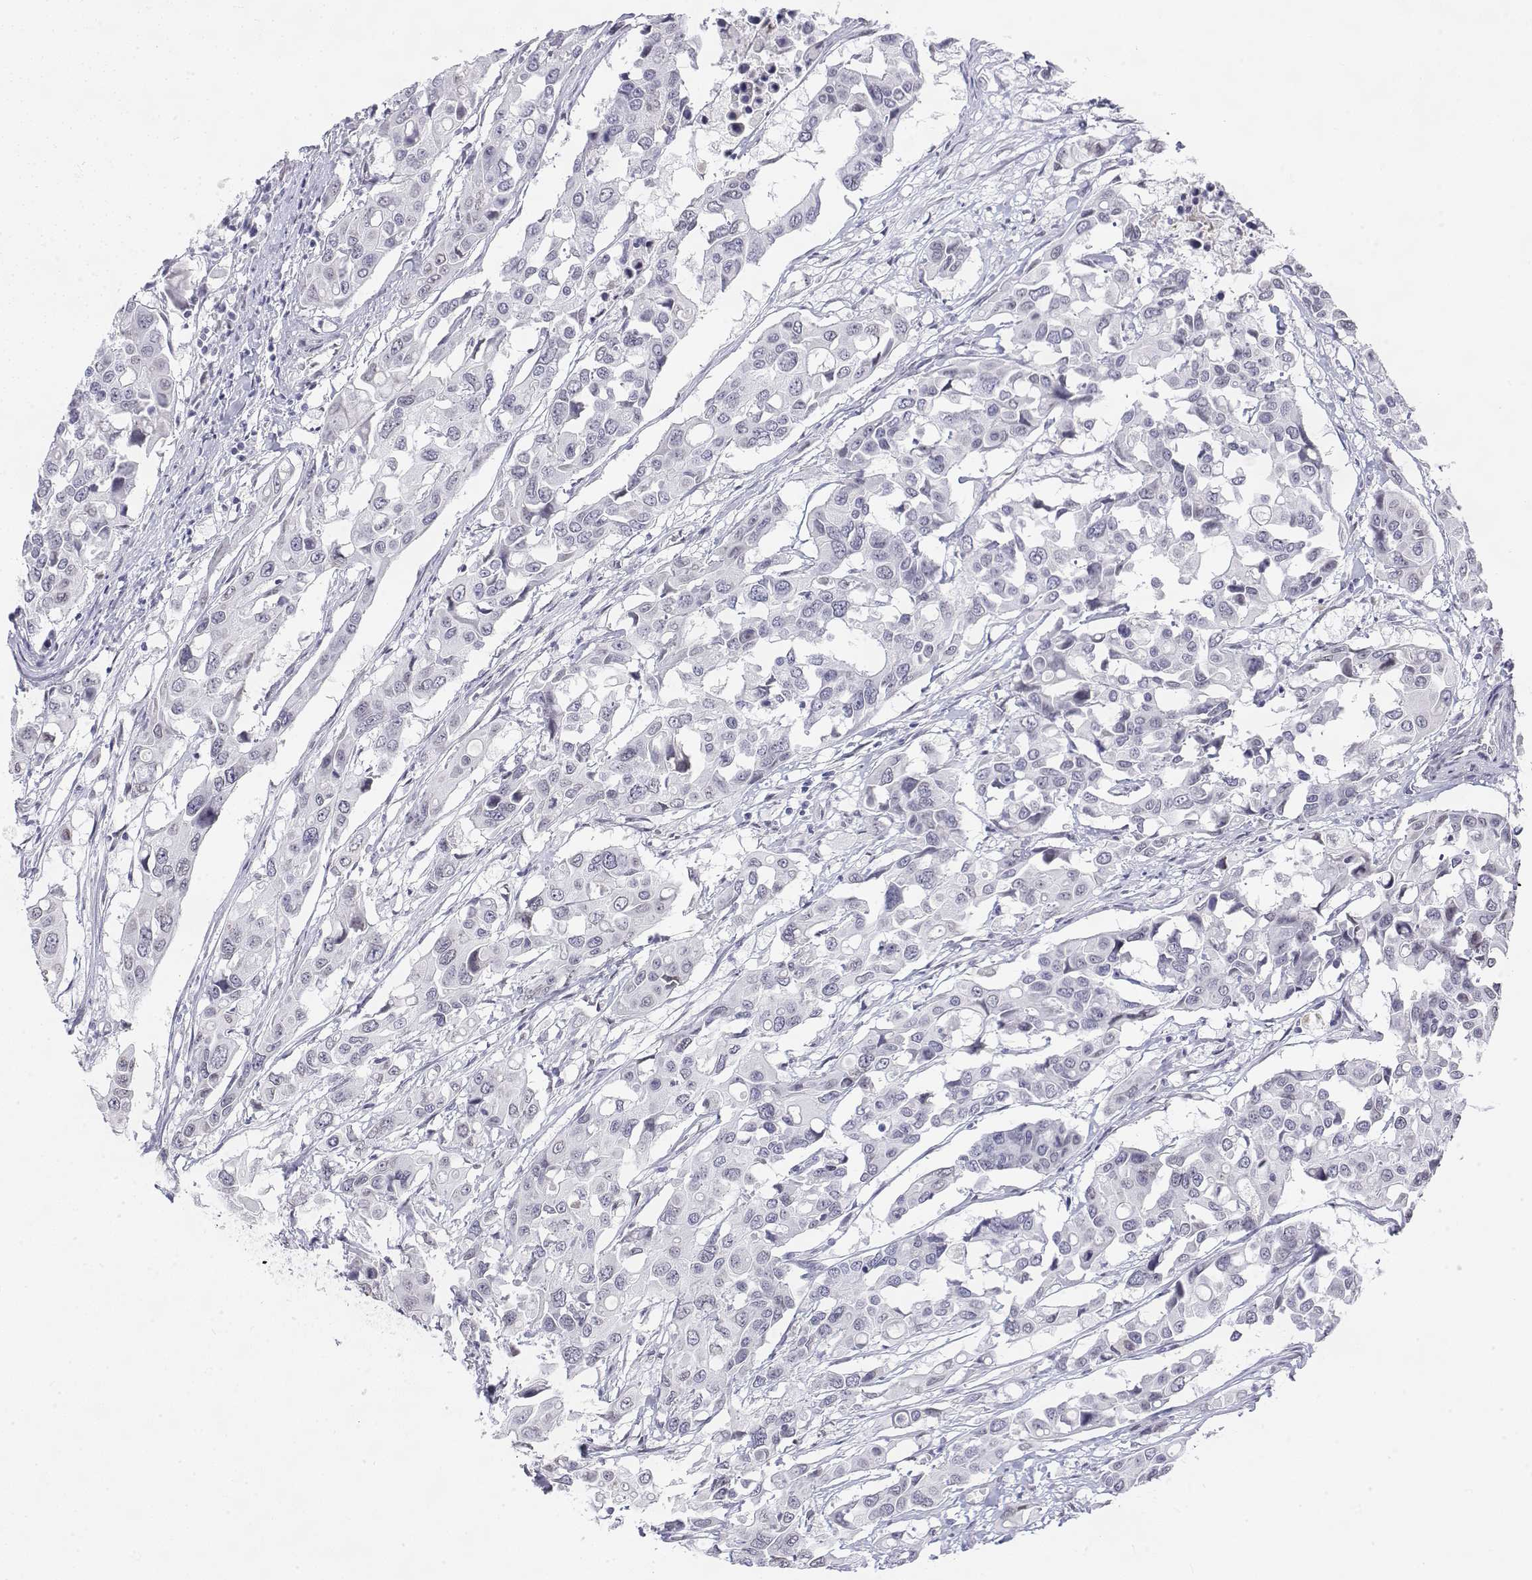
{"staining": {"intensity": "negative", "quantity": "none", "location": "none"}, "tissue": "colorectal cancer", "cell_type": "Tumor cells", "image_type": "cancer", "snomed": [{"axis": "morphology", "description": "Adenocarcinoma, NOS"}, {"axis": "topography", "description": "Colon"}], "caption": "Immunohistochemistry (IHC) image of neoplastic tissue: colorectal adenocarcinoma stained with DAB (3,3'-diaminobenzidine) reveals no significant protein staining in tumor cells.", "gene": "ZNF532", "patient": {"sex": "male", "age": 77}}